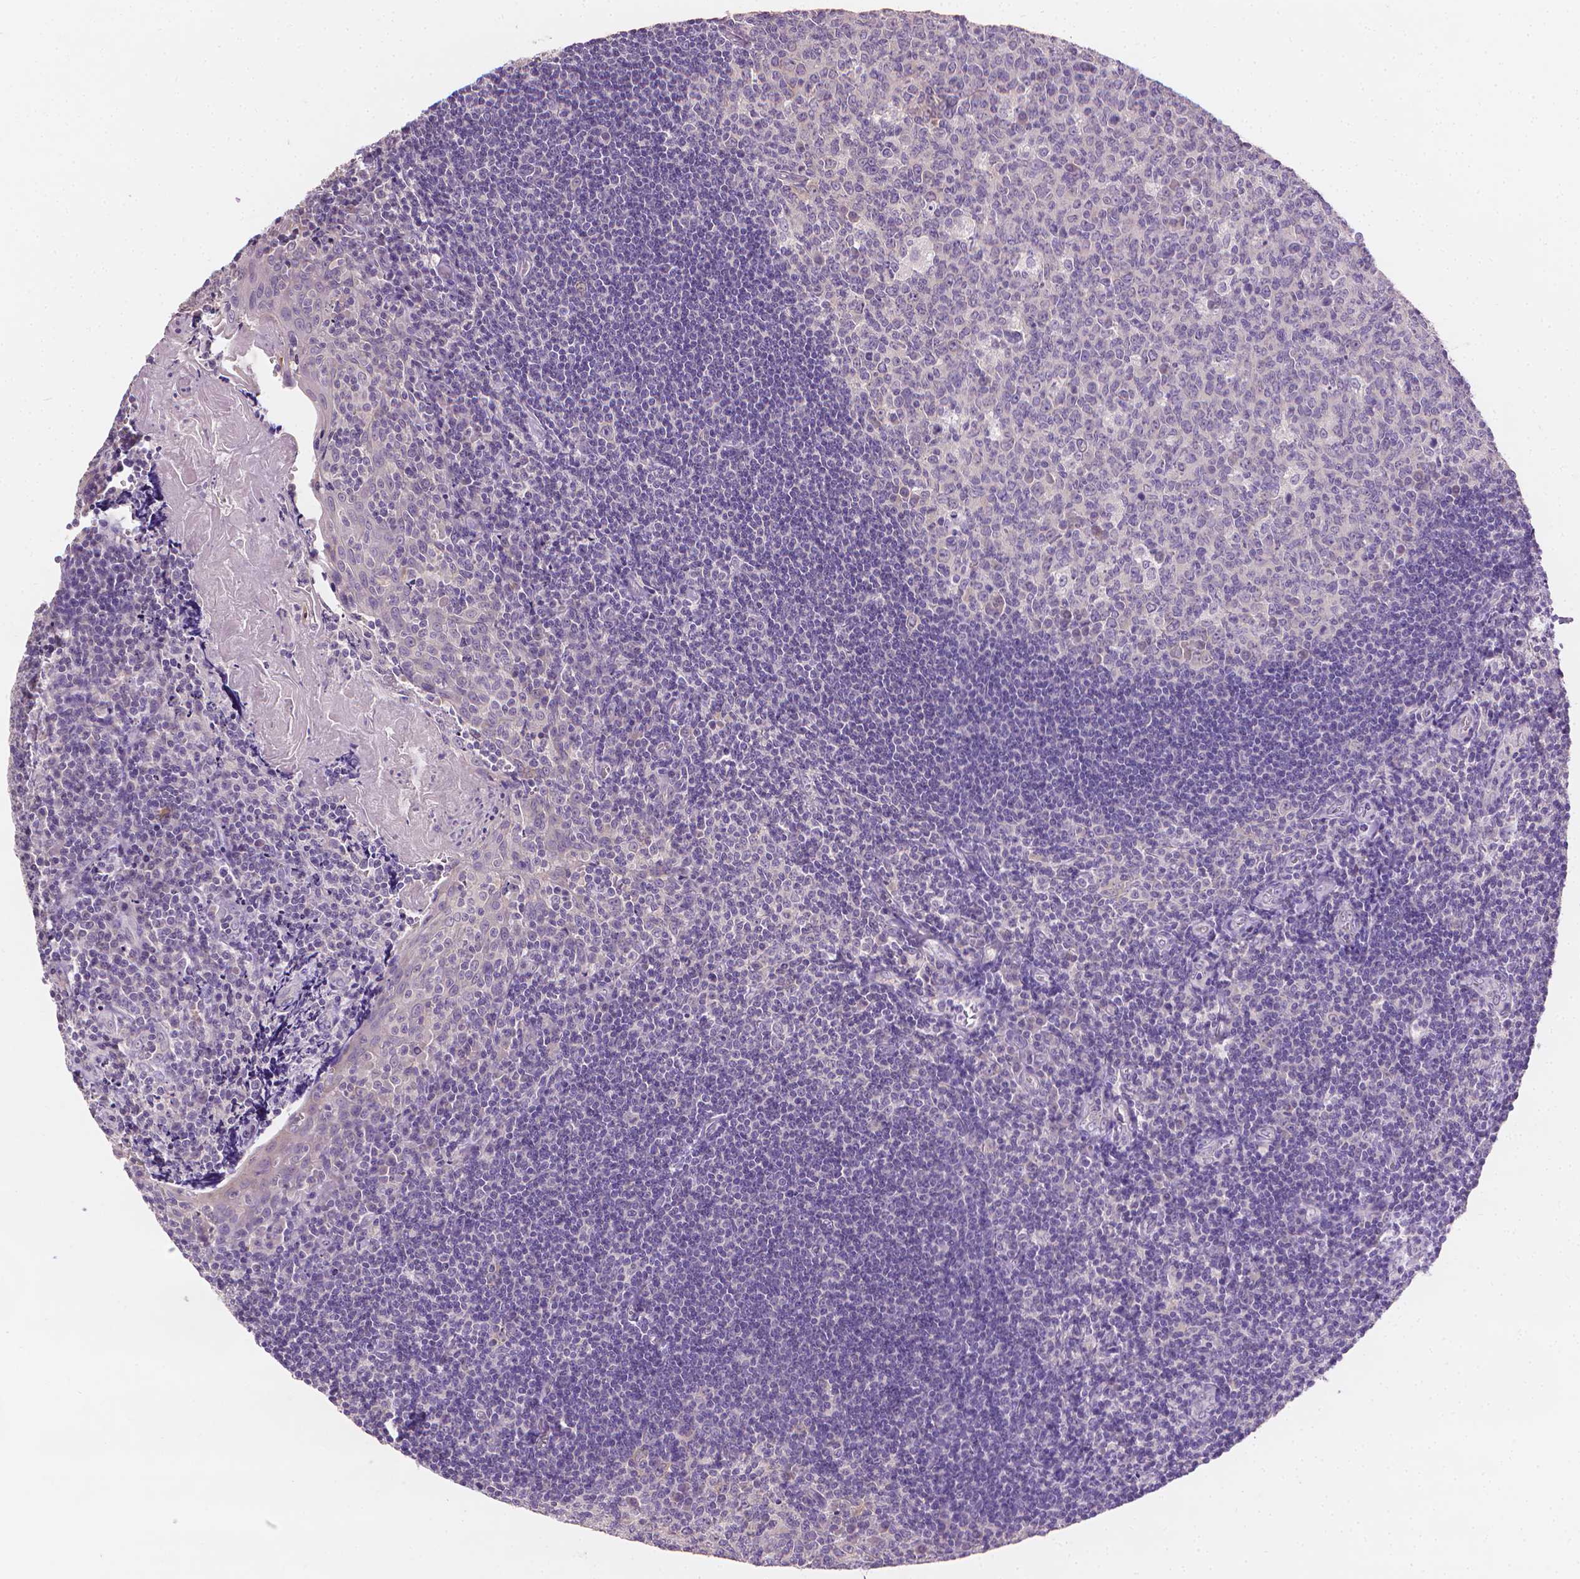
{"staining": {"intensity": "negative", "quantity": "none", "location": "none"}, "tissue": "tonsil", "cell_type": "Germinal center cells", "image_type": "normal", "snomed": [{"axis": "morphology", "description": "Normal tissue, NOS"}, {"axis": "morphology", "description": "Inflammation, NOS"}, {"axis": "topography", "description": "Tonsil"}], "caption": "The histopathology image exhibits no significant expression in germinal center cells of tonsil.", "gene": "FASN", "patient": {"sex": "female", "age": 31}}